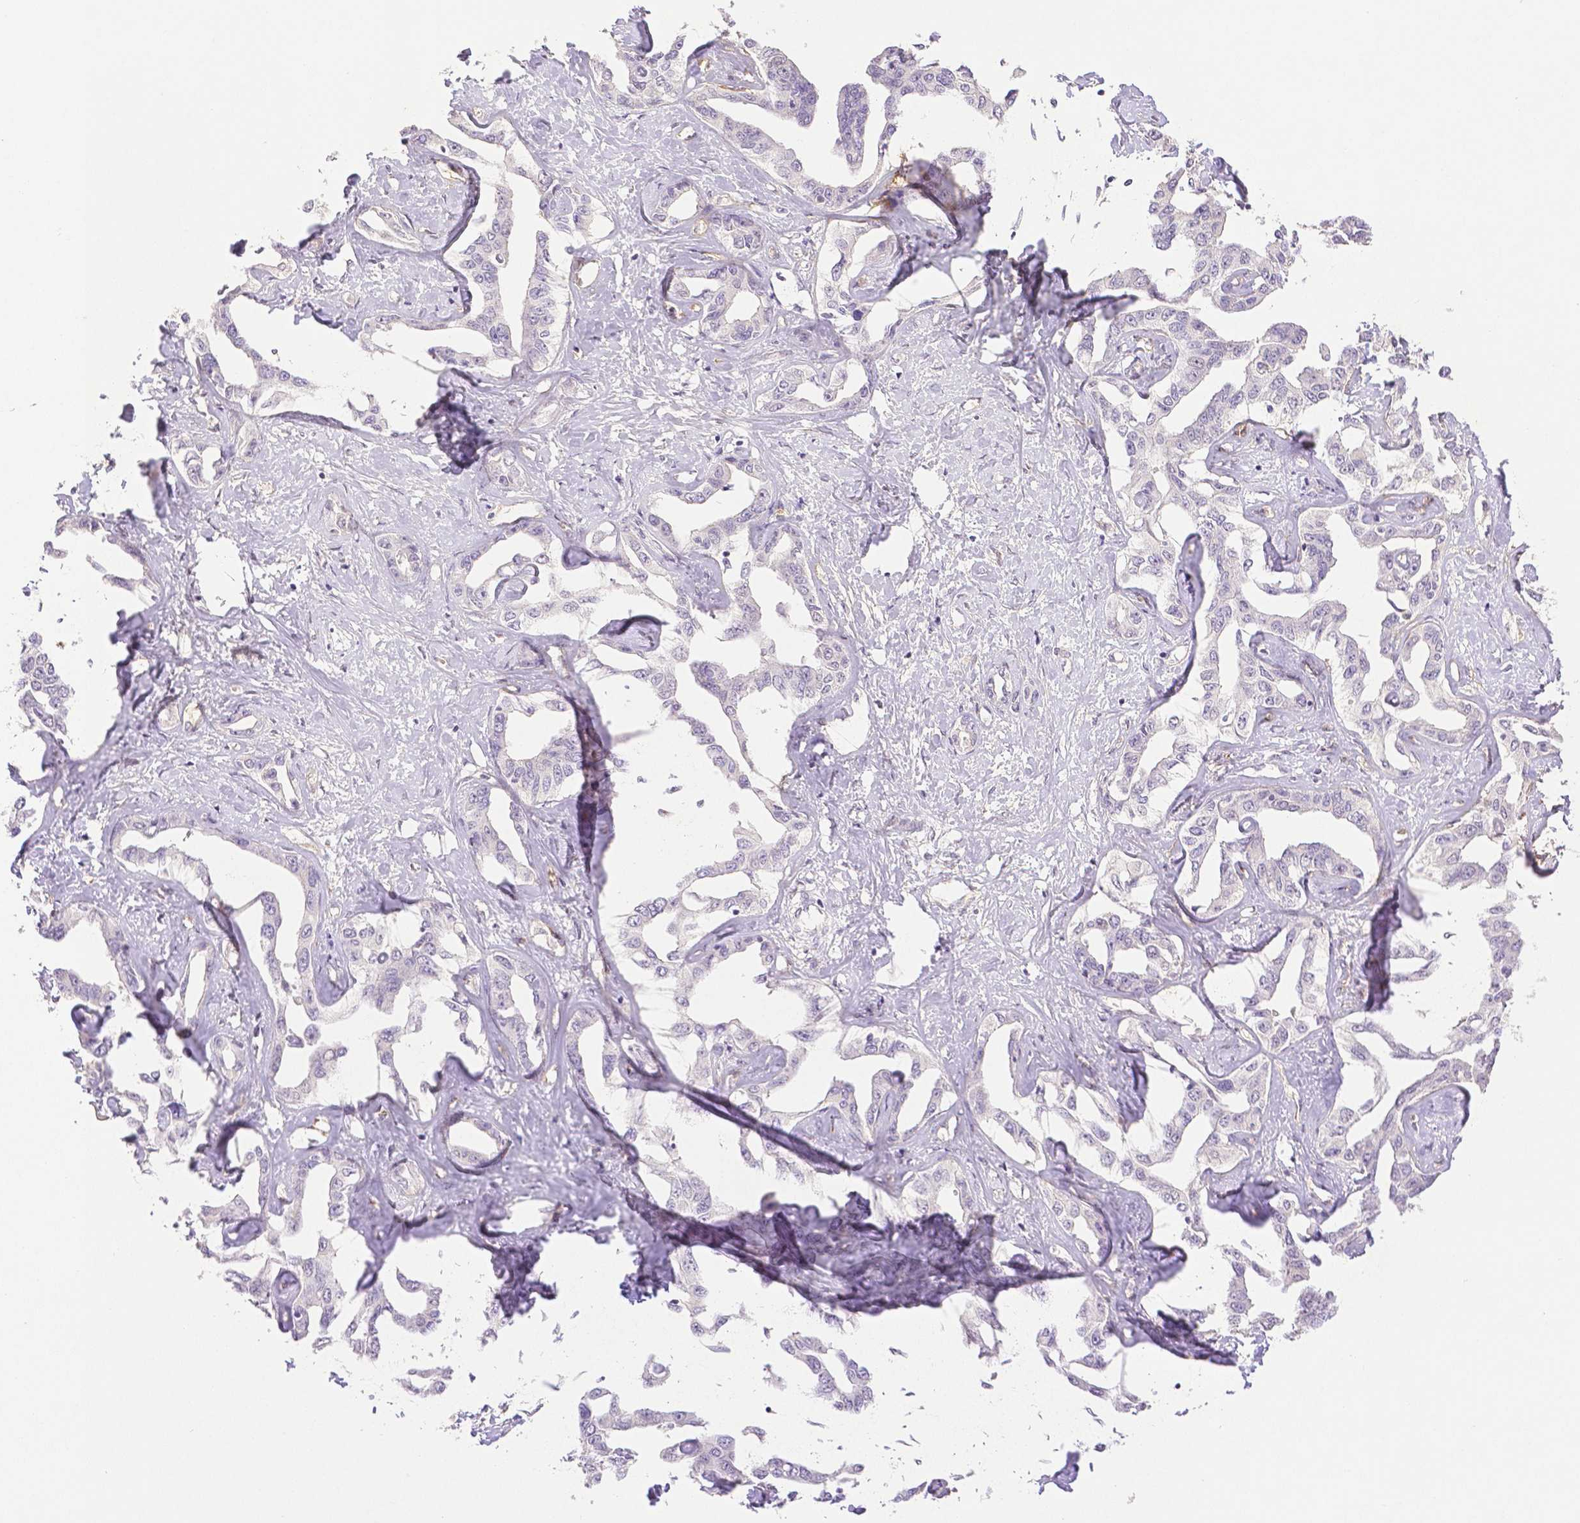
{"staining": {"intensity": "negative", "quantity": "none", "location": "none"}, "tissue": "liver cancer", "cell_type": "Tumor cells", "image_type": "cancer", "snomed": [{"axis": "morphology", "description": "Cholangiocarcinoma"}, {"axis": "topography", "description": "Liver"}], "caption": "Immunohistochemistry (IHC) image of liver cancer (cholangiocarcinoma) stained for a protein (brown), which exhibits no staining in tumor cells.", "gene": "THY1", "patient": {"sex": "male", "age": 59}}